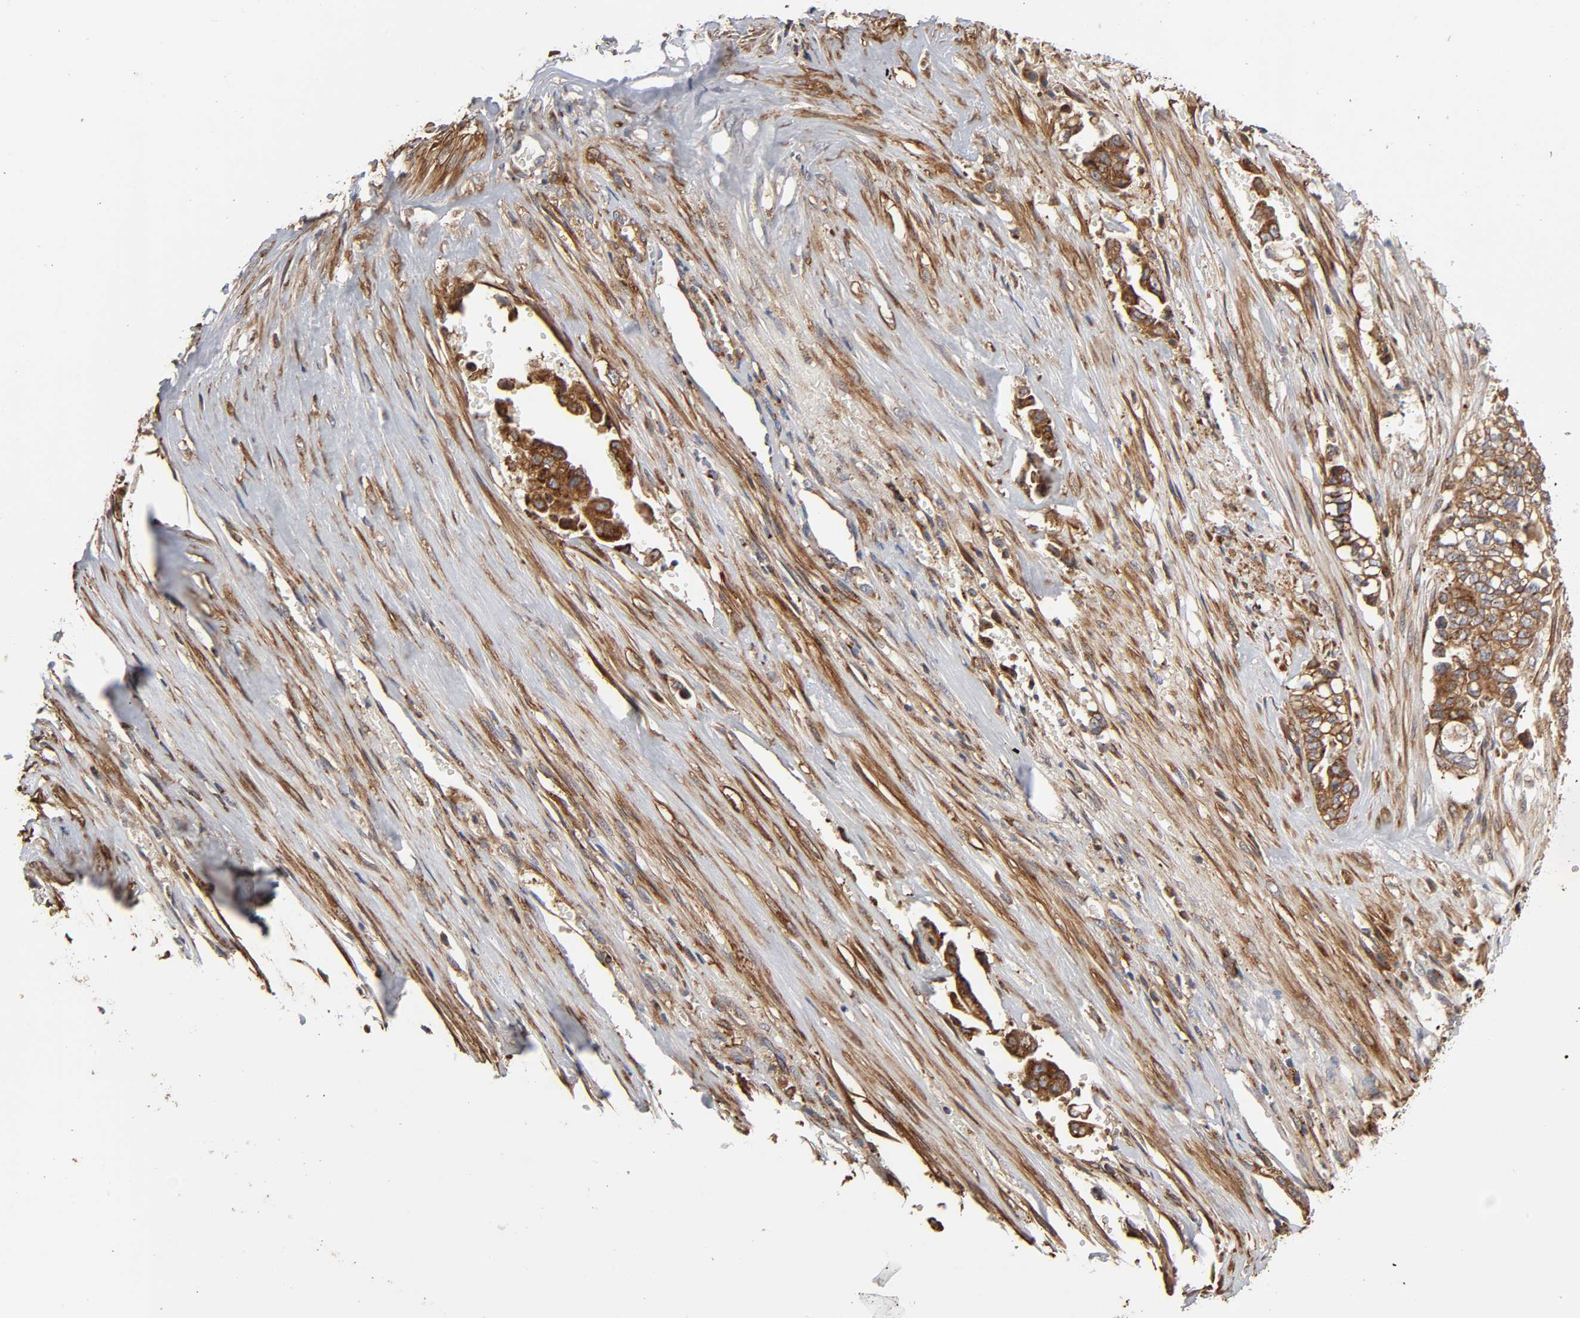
{"staining": {"intensity": "strong", "quantity": ">75%", "location": "cytoplasmic/membranous"}, "tissue": "liver cancer", "cell_type": "Tumor cells", "image_type": "cancer", "snomed": [{"axis": "morphology", "description": "Cholangiocarcinoma"}, {"axis": "topography", "description": "Liver"}], "caption": "The histopathology image exhibits a brown stain indicating the presence of a protein in the cytoplasmic/membranous of tumor cells in liver cancer.", "gene": "GNPTG", "patient": {"sex": "female", "age": 70}}